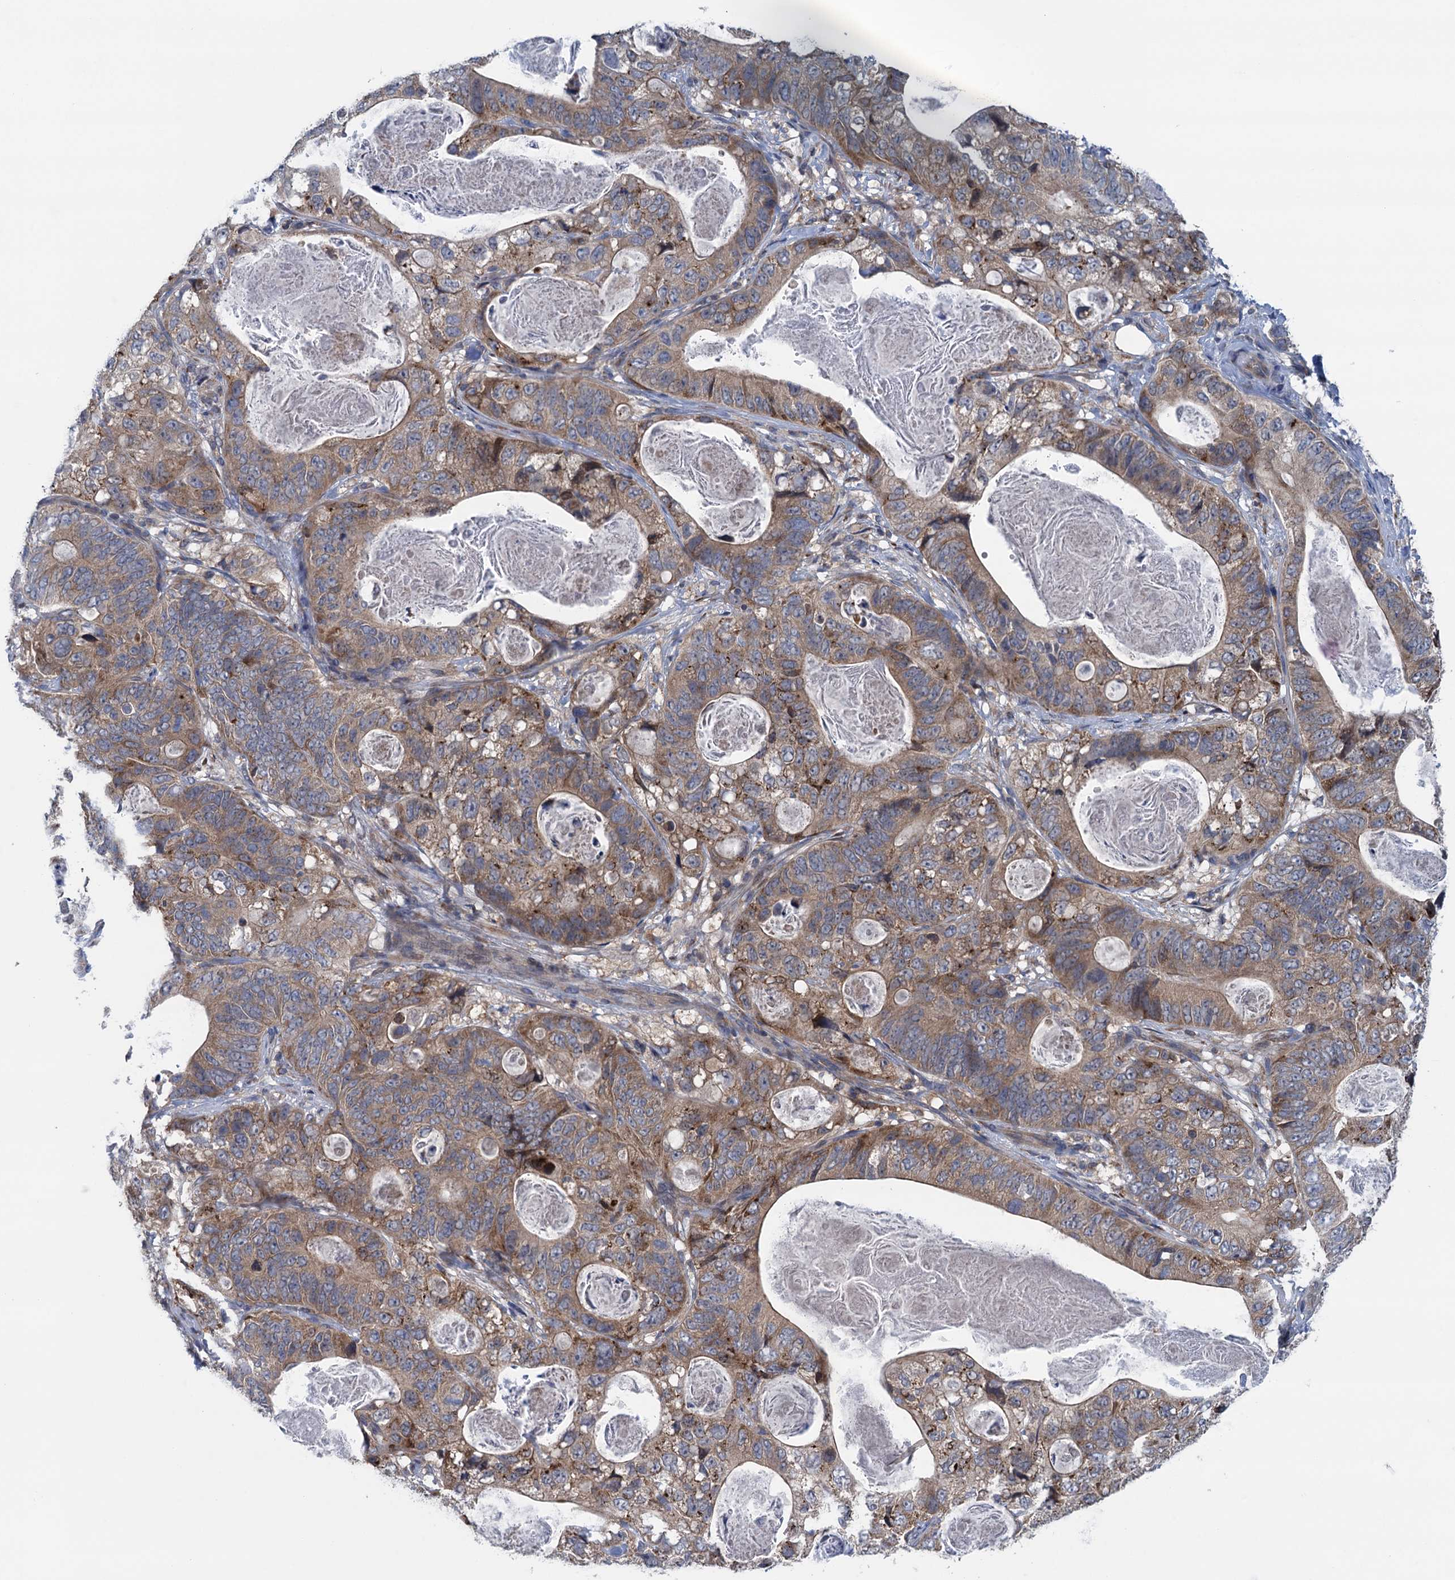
{"staining": {"intensity": "moderate", "quantity": ">75%", "location": "cytoplasmic/membranous"}, "tissue": "stomach cancer", "cell_type": "Tumor cells", "image_type": "cancer", "snomed": [{"axis": "morphology", "description": "Normal tissue, NOS"}, {"axis": "morphology", "description": "Adenocarcinoma, NOS"}, {"axis": "topography", "description": "Stomach"}], "caption": "A medium amount of moderate cytoplasmic/membranous staining is identified in approximately >75% of tumor cells in stomach adenocarcinoma tissue. (DAB (3,3'-diaminobenzidine) IHC with brightfield microscopy, high magnification).", "gene": "CNTN5", "patient": {"sex": "female", "age": 89}}